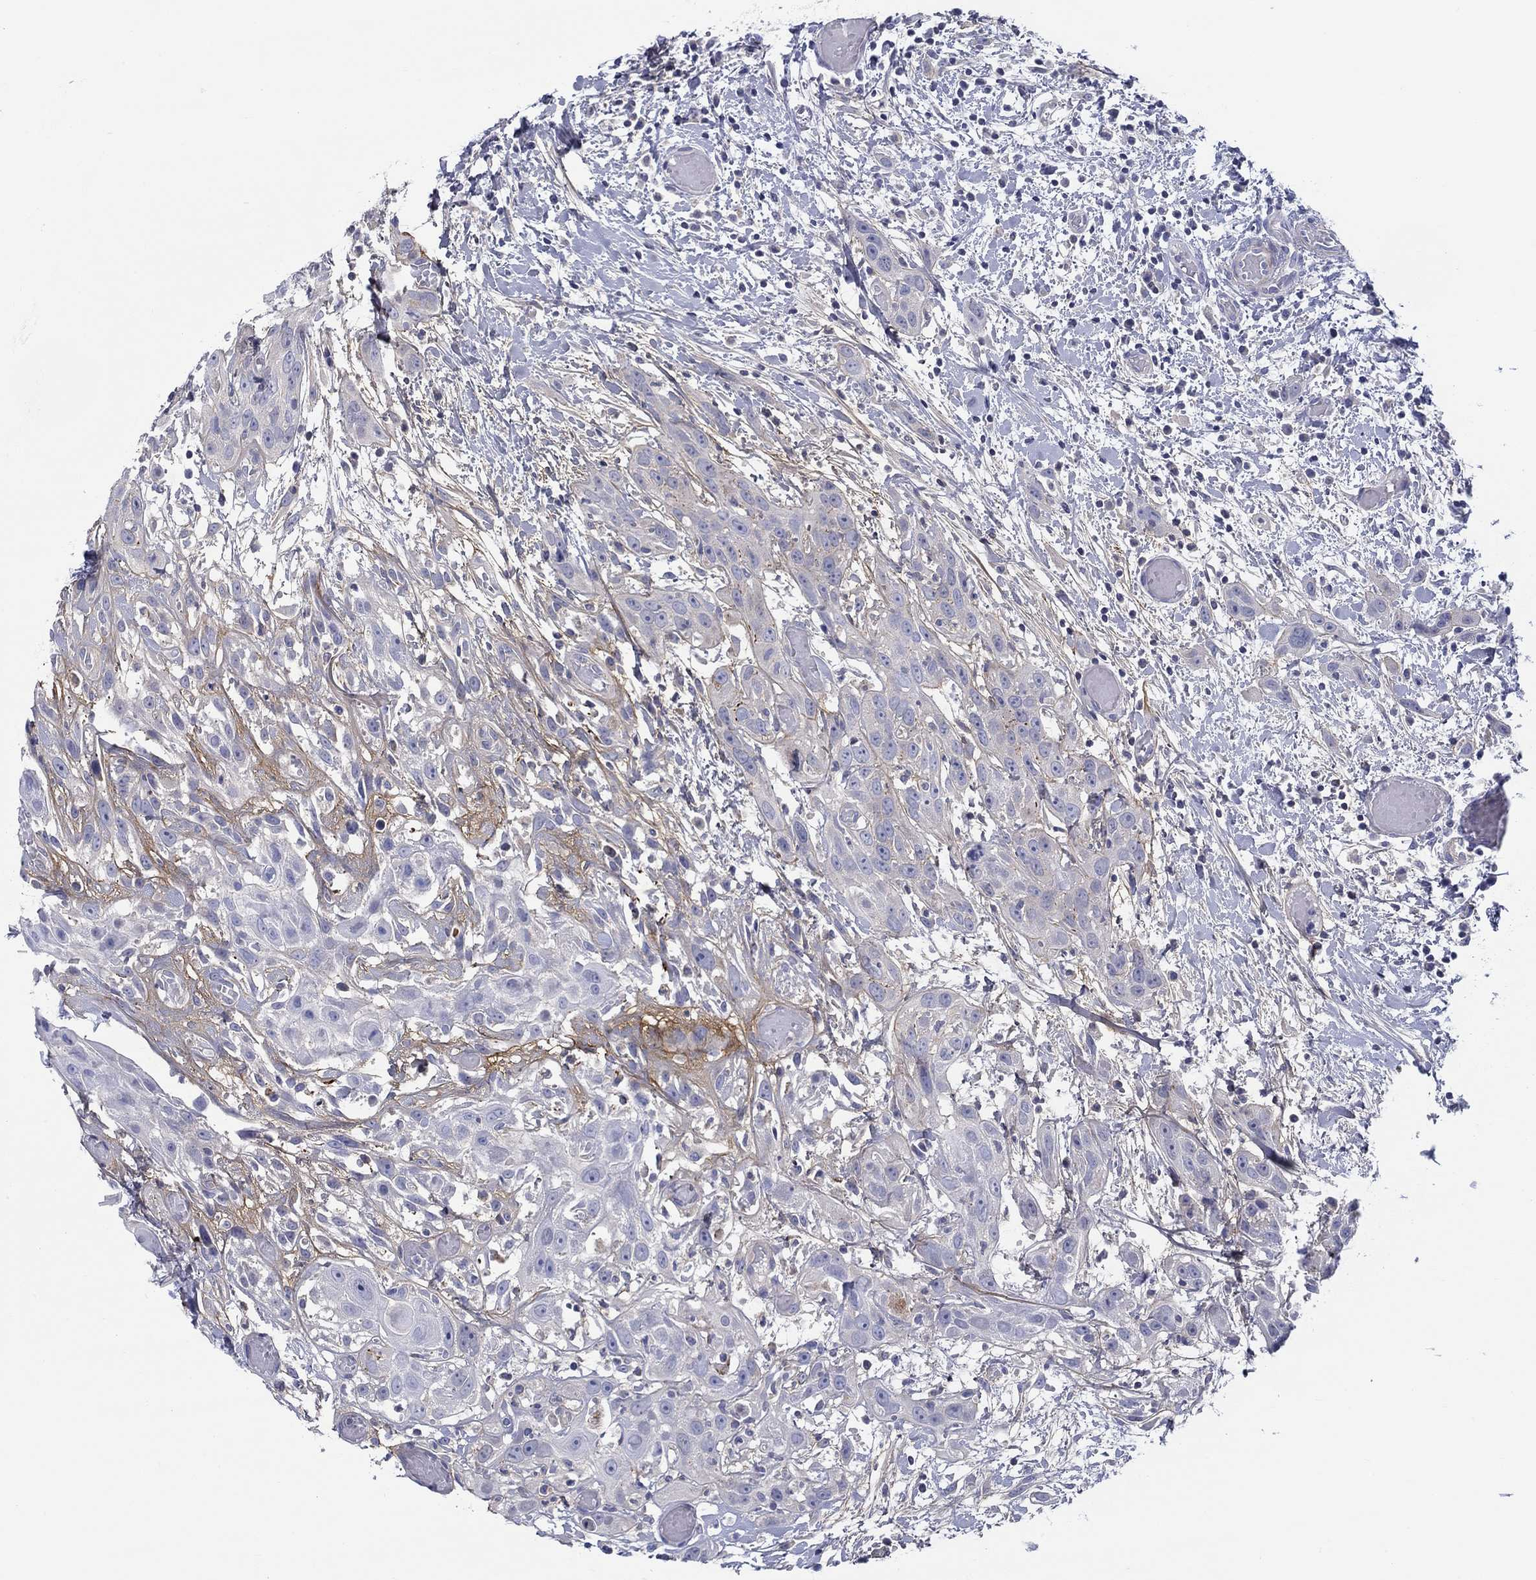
{"staining": {"intensity": "negative", "quantity": "none", "location": "none"}, "tissue": "head and neck cancer", "cell_type": "Tumor cells", "image_type": "cancer", "snomed": [{"axis": "morphology", "description": "Normal tissue, NOS"}, {"axis": "morphology", "description": "Squamous cell carcinoma, NOS"}, {"axis": "topography", "description": "Oral tissue"}, {"axis": "topography", "description": "Salivary gland"}, {"axis": "topography", "description": "Head-Neck"}], "caption": "Human head and neck squamous cell carcinoma stained for a protein using immunohistochemistry (IHC) exhibits no positivity in tumor cells.", "gene": "HAPLN4", "patient": {"sex": "female", "age": 62}}